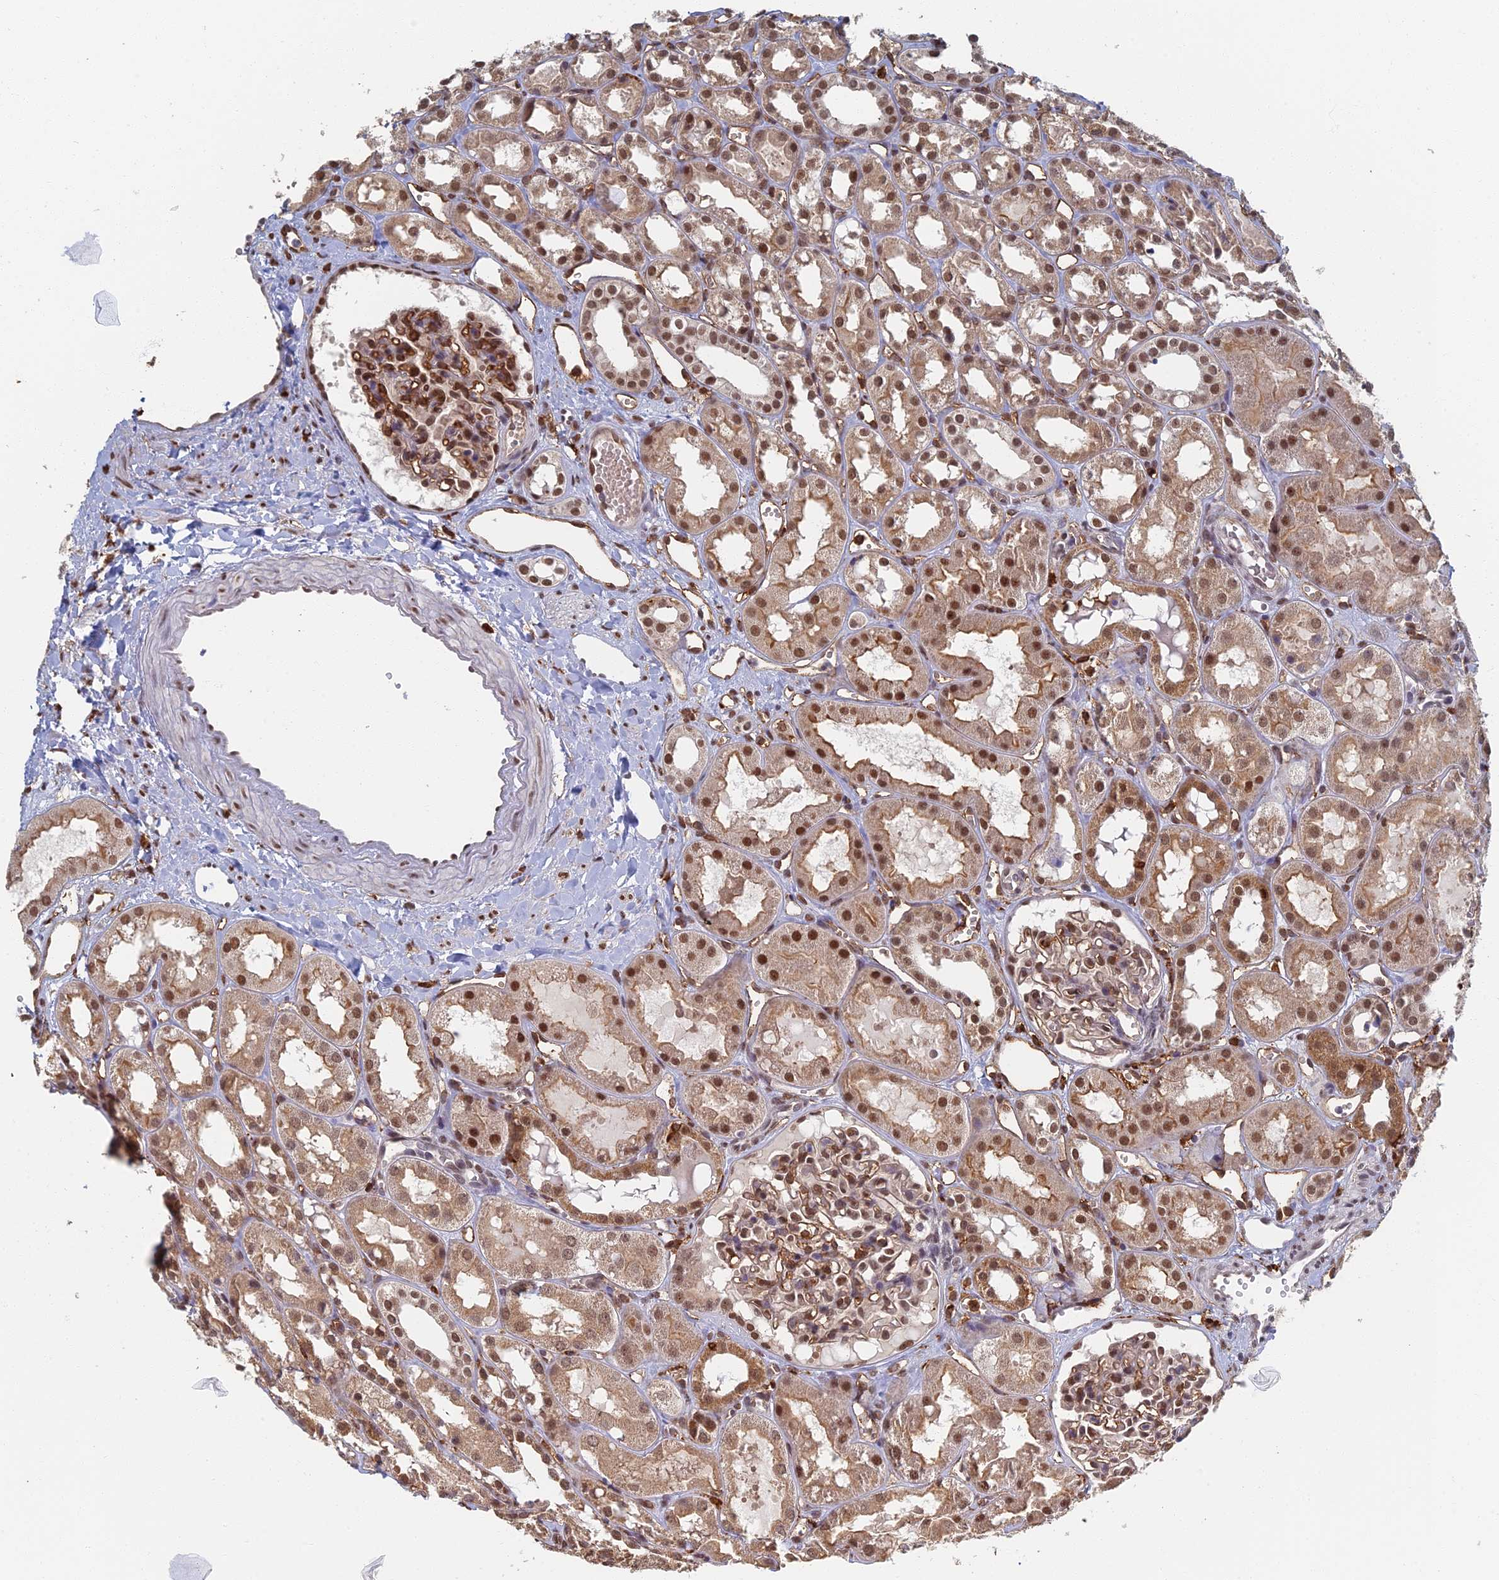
{"staining": {"intensity": "moderate", "quantity": ">75%", "location": "cytoplasmic/membranous,nuclear"}, "tissue": "kidney", "cell_type": "Cells in glomeruli", "image_type": "normal", "snomed": [{"axis": "morphology", "description": "Normal tissue, NOS"}, {"axis": "topography", "description": "Kidney"}], "caption": "Moderate cytoplasmic/membranous,nuclear positivity for a protein is seen in about >75% of cells in glomeruli of benign kidney using IHC.", "gene": "GPATCH1", "patient": {"sex": "male", "age": 16}}